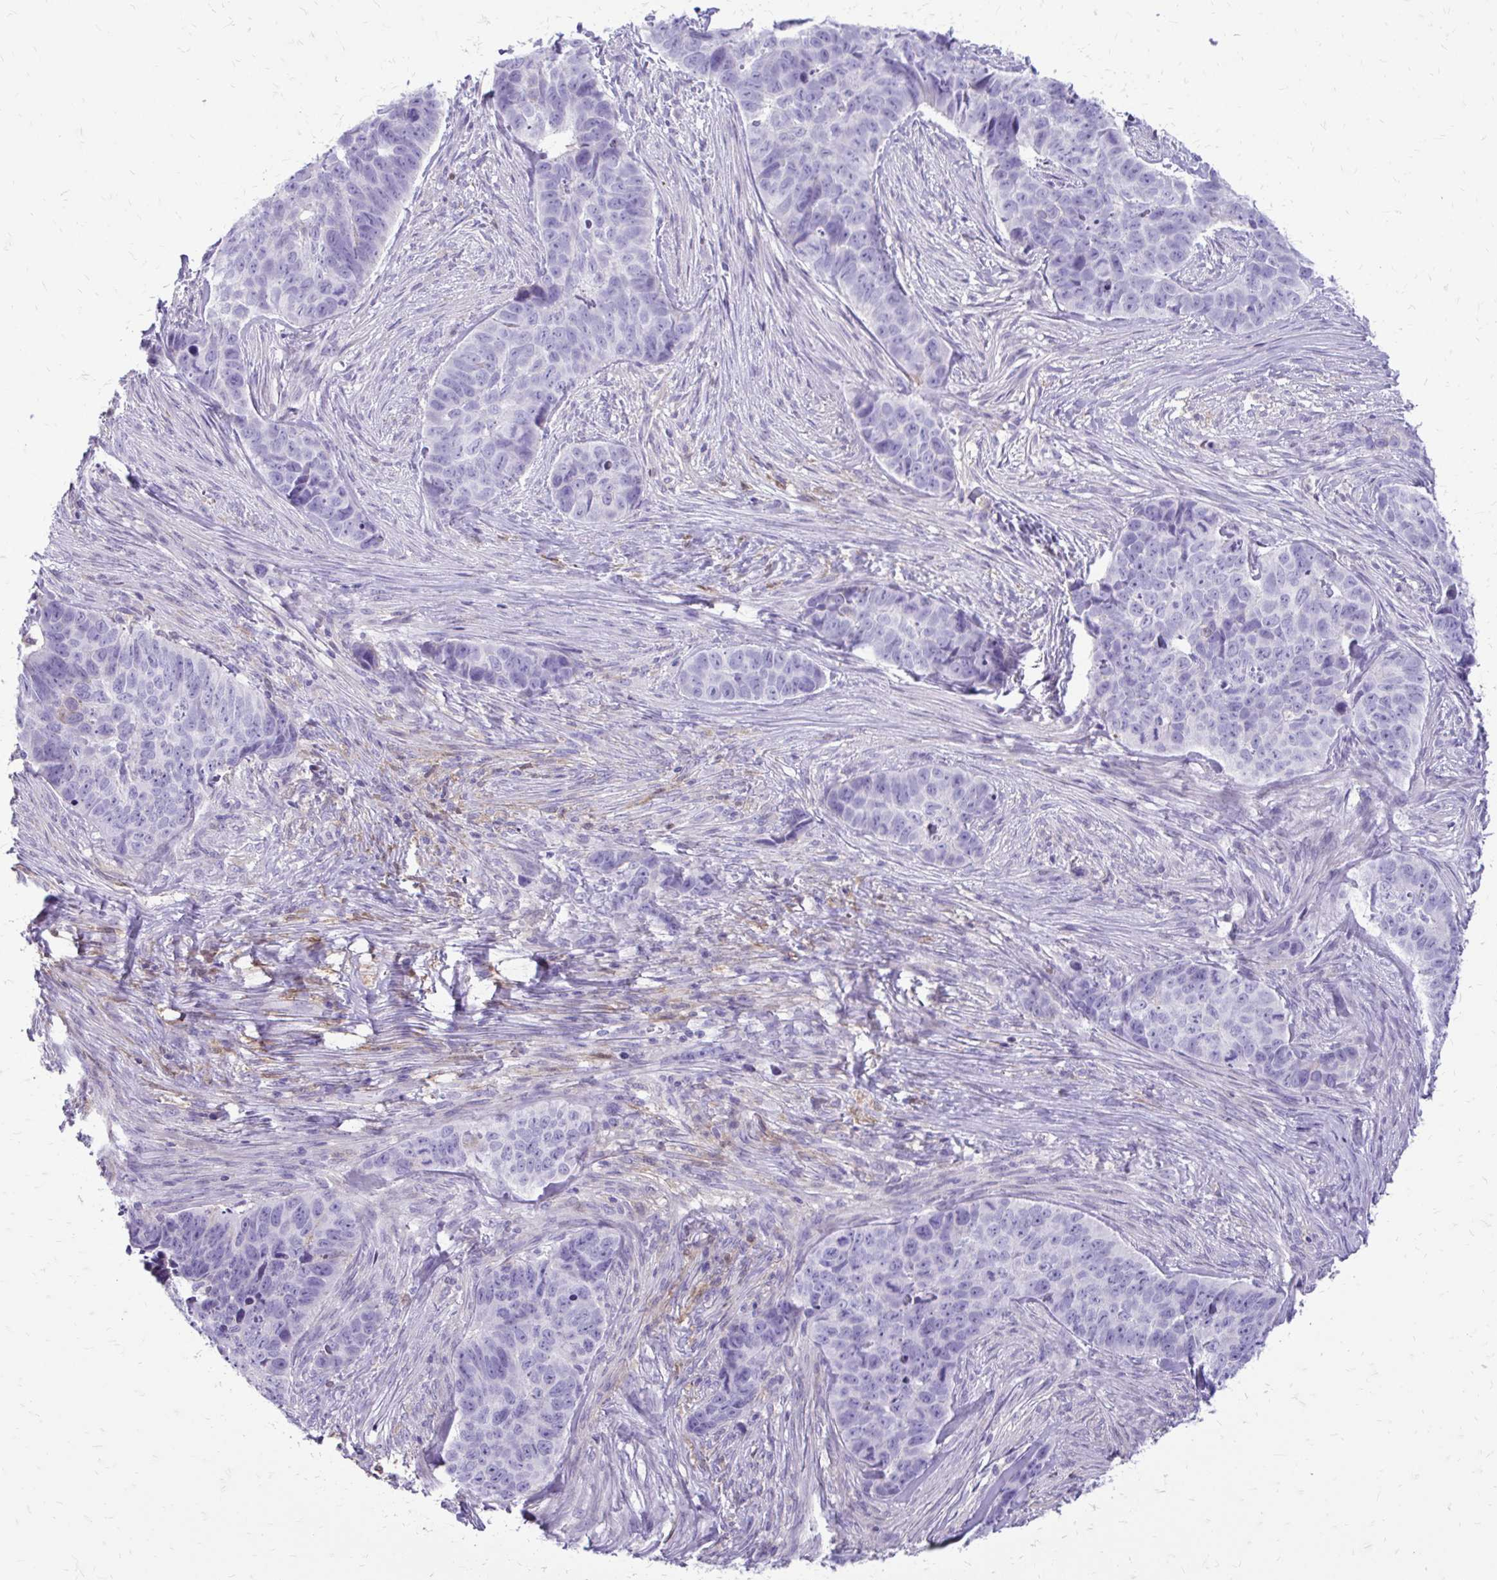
{"staining": {"intensity": "negative", "quantity": "none", "location": "none"}, "tissue": "skin cancer", "cell_type": "Tumor cells", "image_type": "cancer", "snomed": [{"axis": "morphology", "description": "Basal cell carcinoma"}, {"axis": "topography", "description": "Skin"}], "caption": "Immunohistochemistry of skin cancer demonstrates no expression in tumor cells.", "gene": "SIGLEC11", "patient": {"sex": "female", "age": 82}}